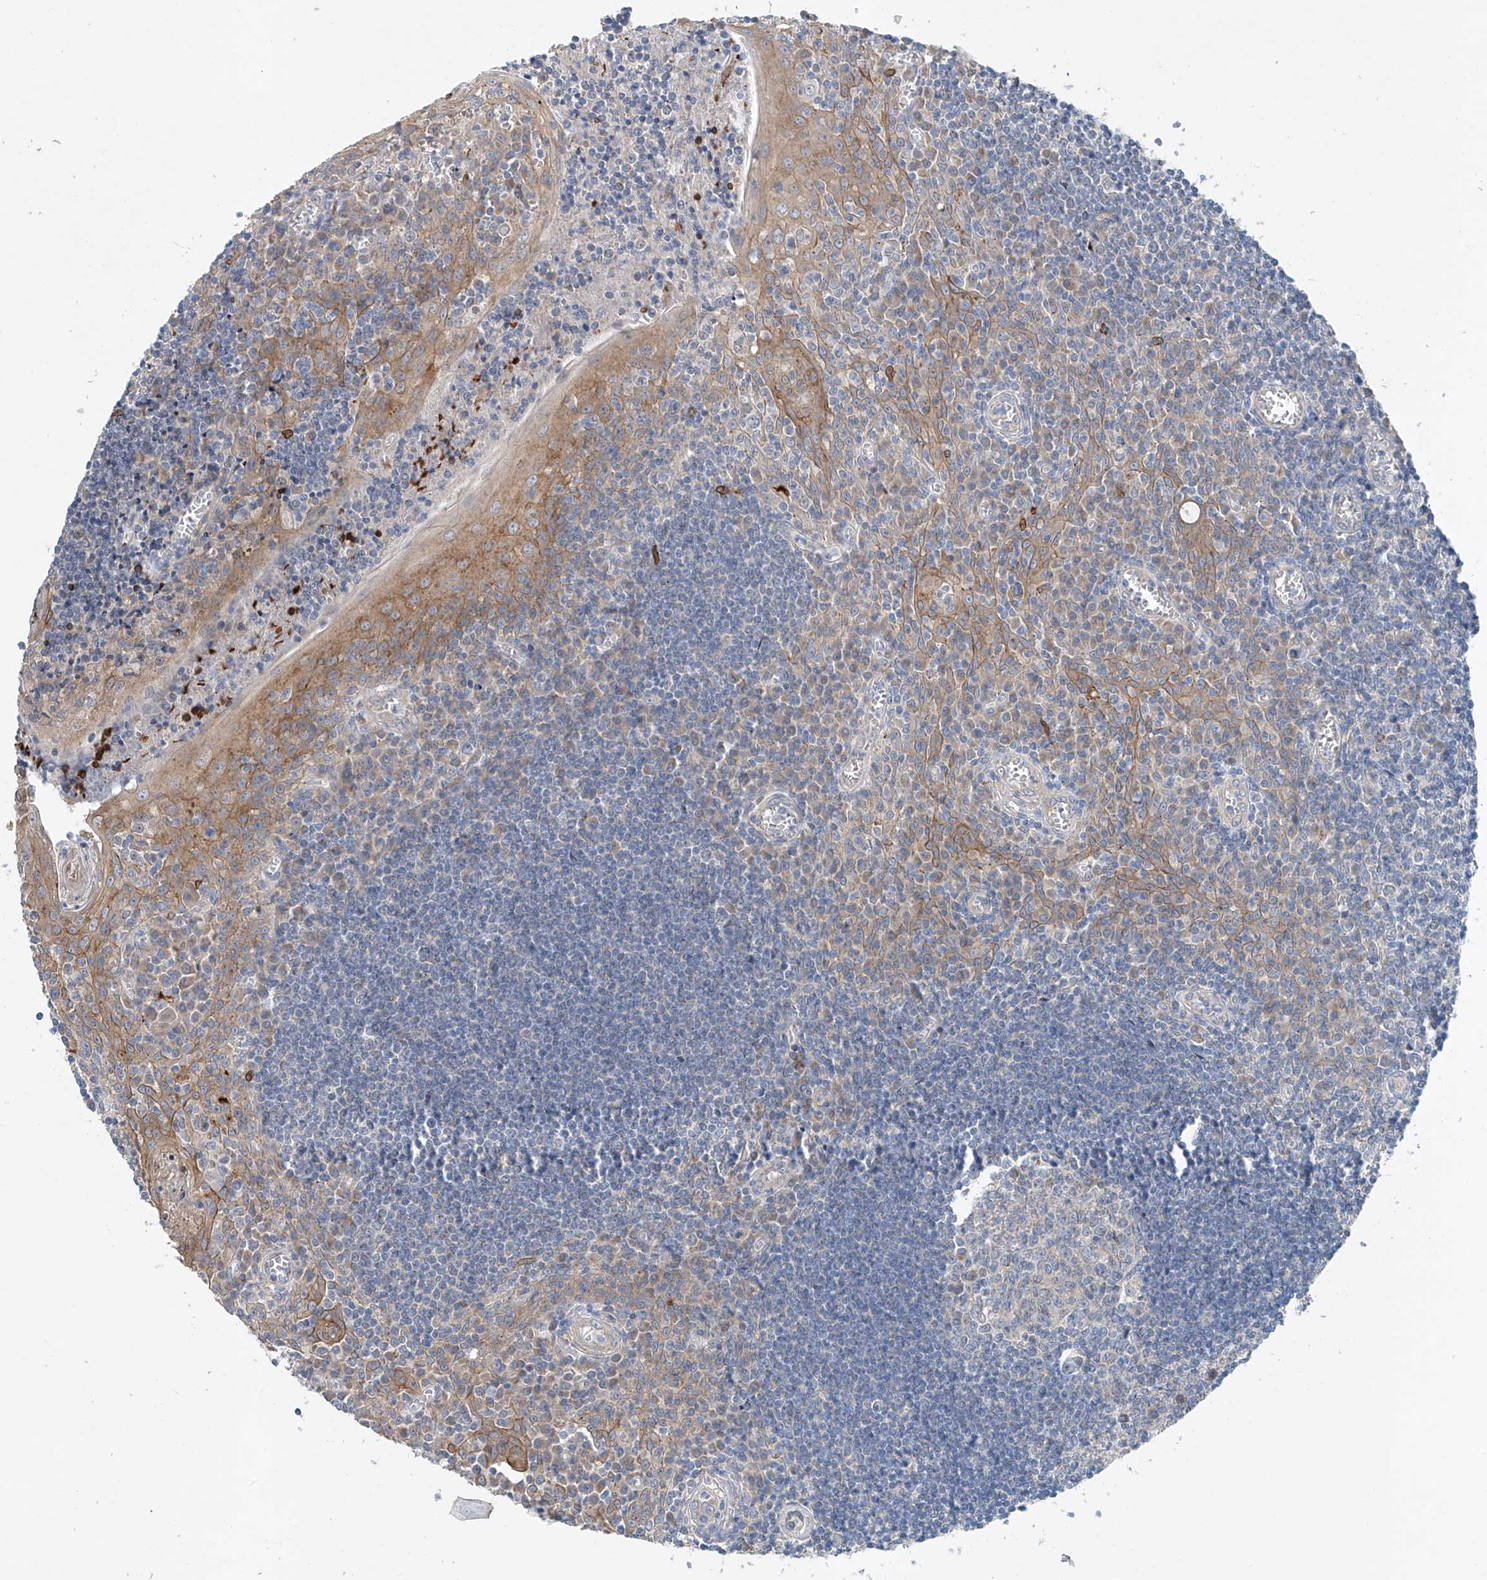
{"staining": {"intensity": "negative", "quantity": "none", "location": "none"}, "tissue": "tonsil", "cell_type": "Germinal center cells", "image_type": "normal", "snomed": [{"axis": "morphology", "description": "Normal tissue, NOS"}, {"axis": "topography", "description": "Tonsil"}], "caption": "High power microscopy histopathology image of an IHC photomicrograph of benign tonsil, revealing no significant staining in germinal center cells.", "gene": "CEP85L", "patient": {"sex": "male", "age": 27}}